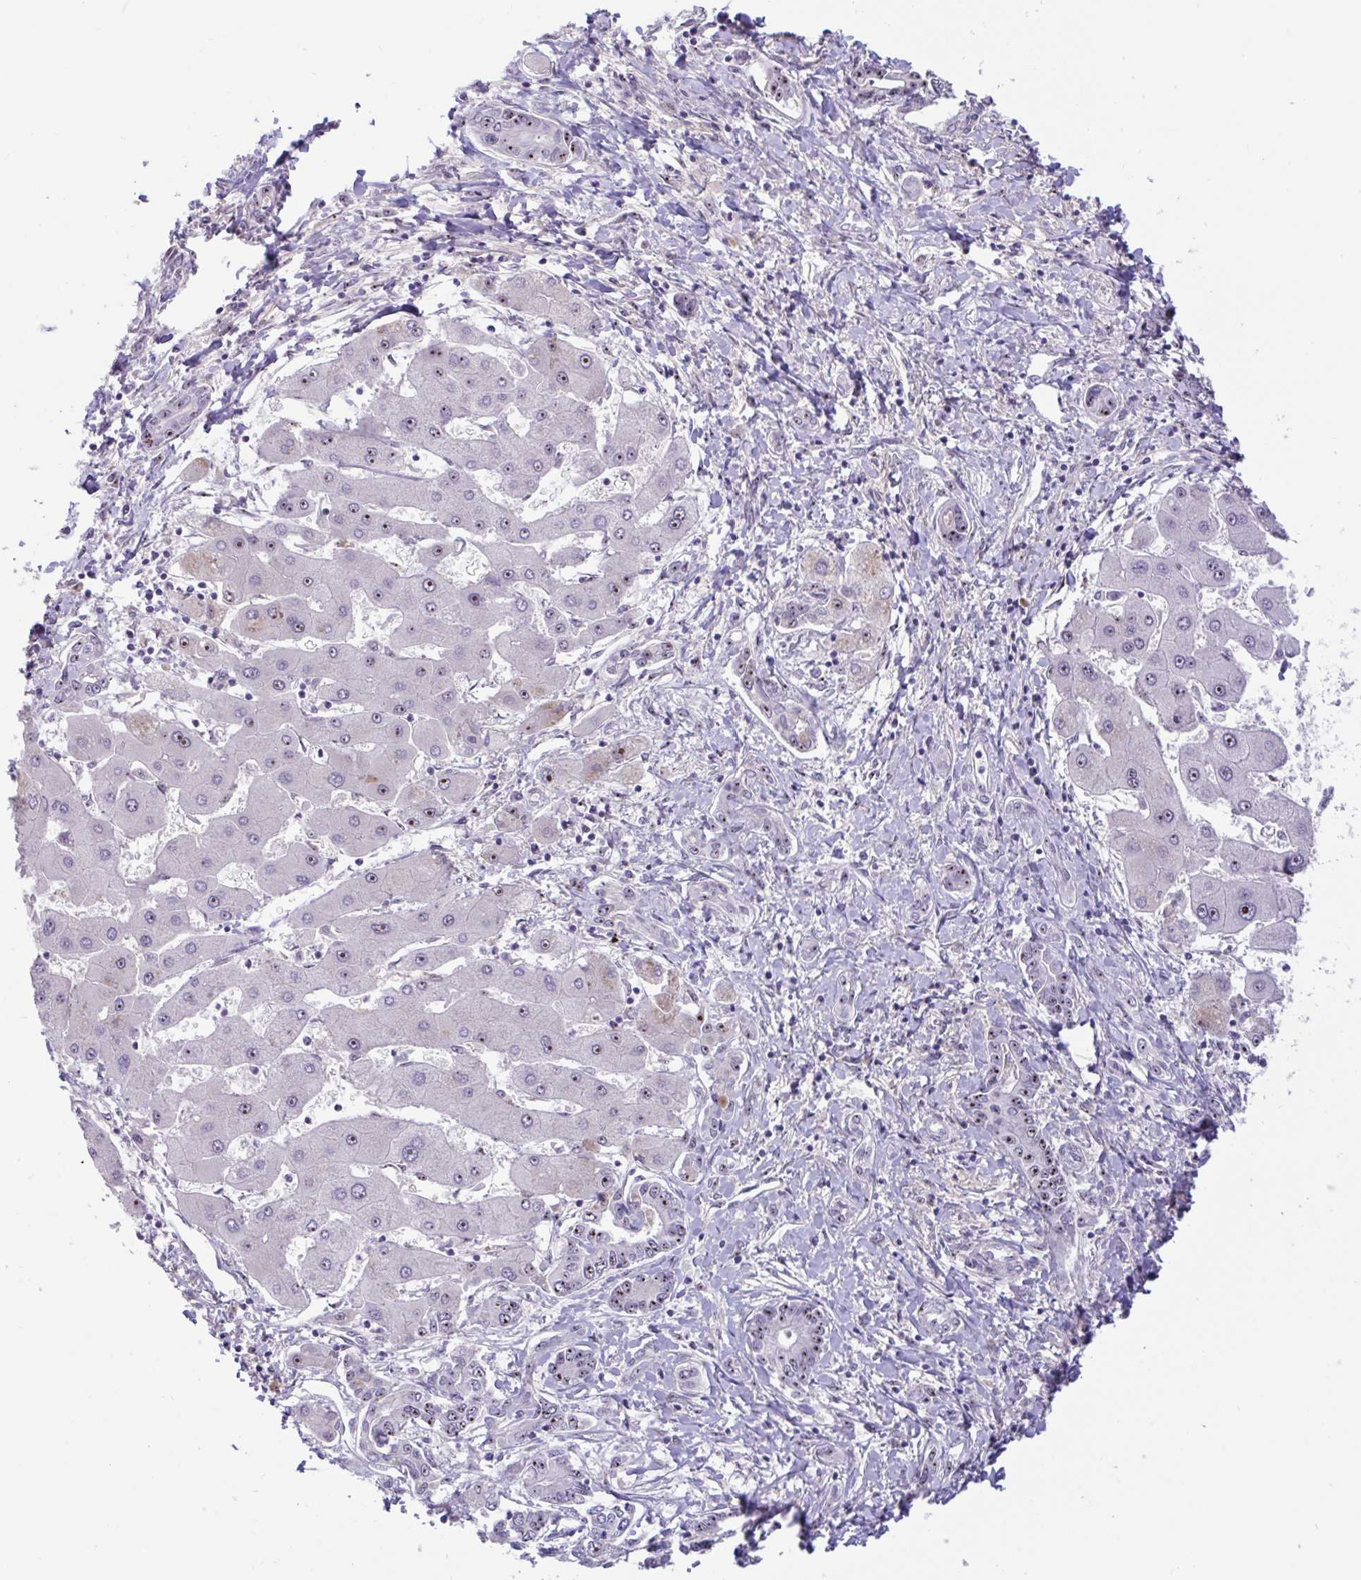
{"staining": {"intensity": "moderate", "quantity": "25%-75%", "location": "nuclear"}, "tissue": "liver cancer", "cell_type": "Tumor cells", "image_type": "cancer", "snomed": [{"axis": "morphology", "description": "Cholangiocarcinoma"}, {"axis": "topography", "description": "Liver"}], "caption": "Immunohistochemistry (IHC) of human liver cancer (cholangiocarcinoma) reveals medium levels of moderate nuclear expression in approximately 25%-75% of tumor cells.", "gene": "MXRA8", "patient": {"sex": "male", "age": 66}}